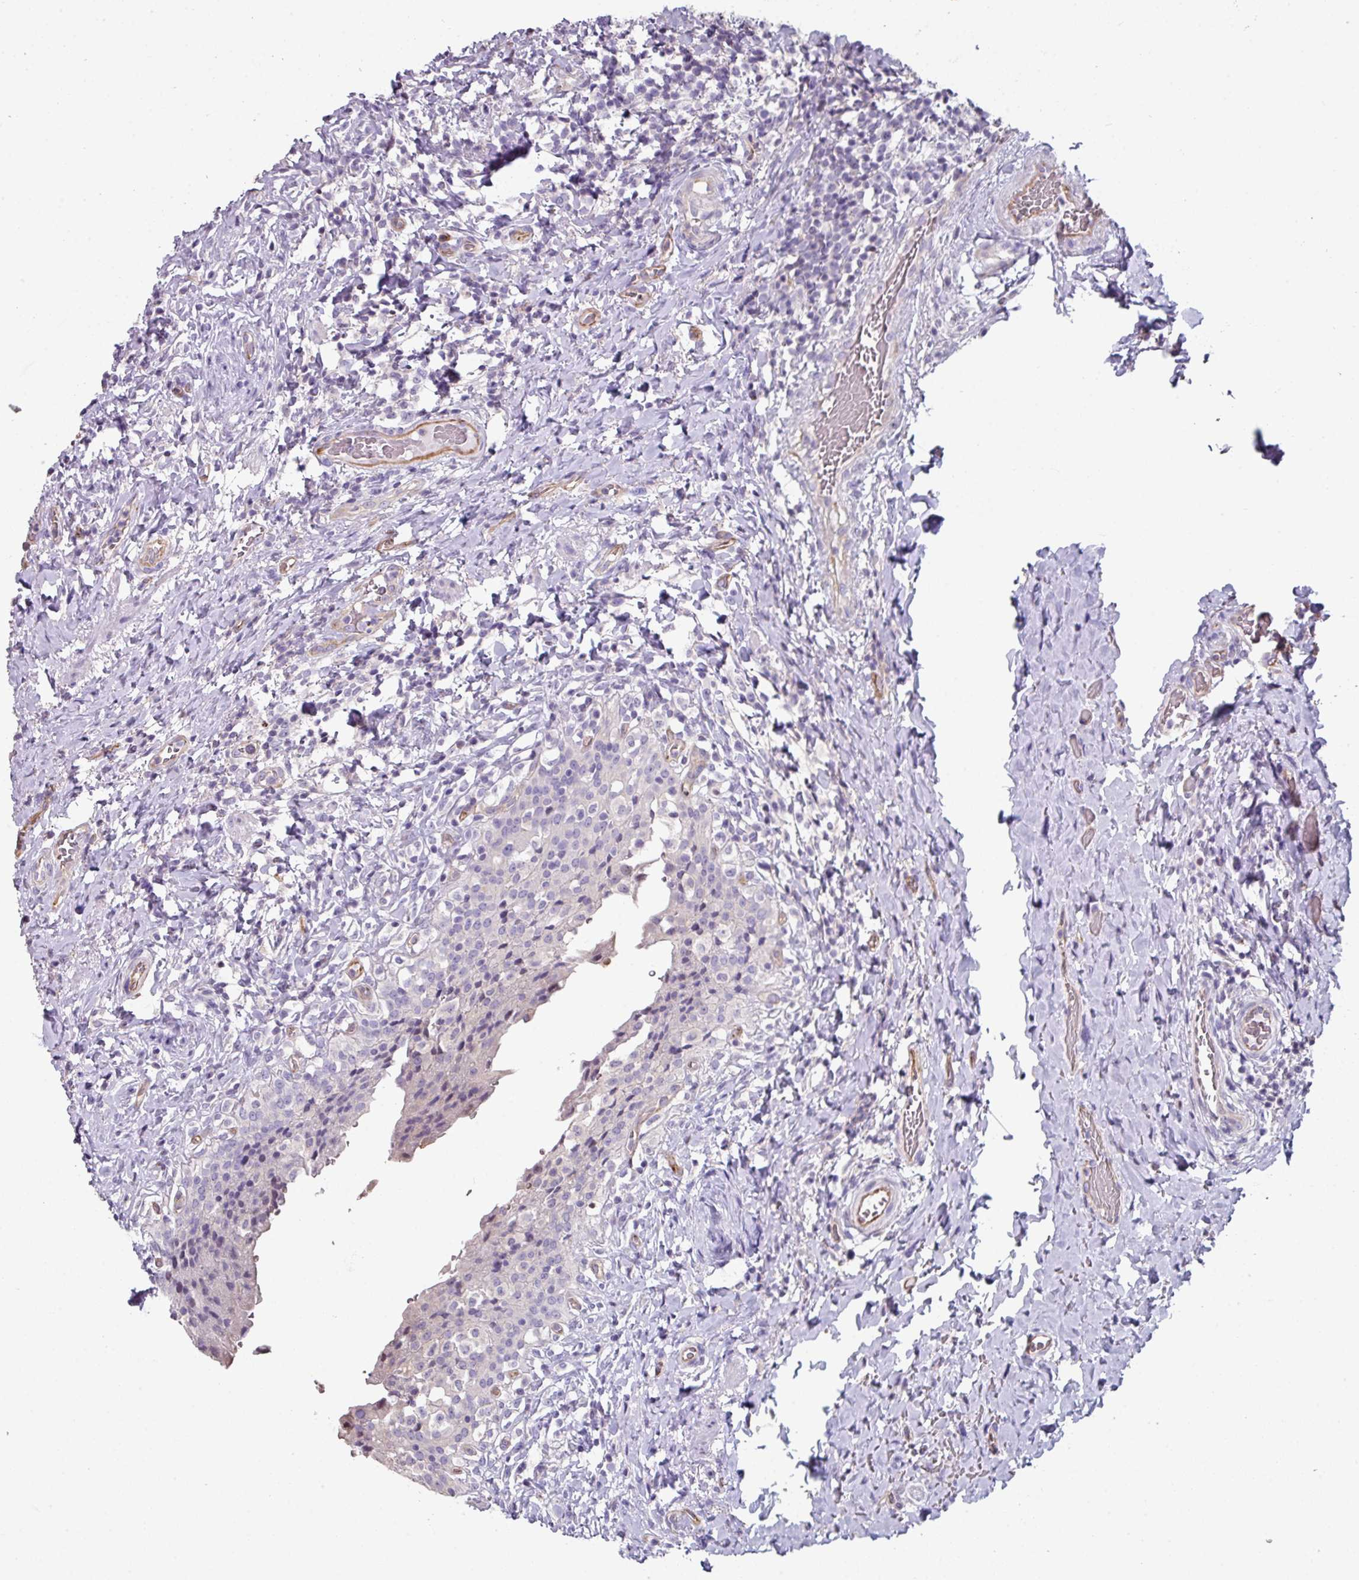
{"staining": {"intensity": "negative", "quantity": "none", "location": "none"}, "tissue": "urinary bladder", "cell_type": "Urothelial cells", "image_type": "normal", "snomed": [{"axis": "morphology", "description": "Normal tissue, NOS"}, {"axis": "morphology", "description": "Inflammation, NOS"}, {"axis": "topography", "description": "Urinary bladder"}], "caption": "Human urinary bladder stained for a protein using immunohistochemistry (IHC) shows no staining in urothelial cells.", "gene": "ANO9", "patient": {"sex": "male", "age": 64}}